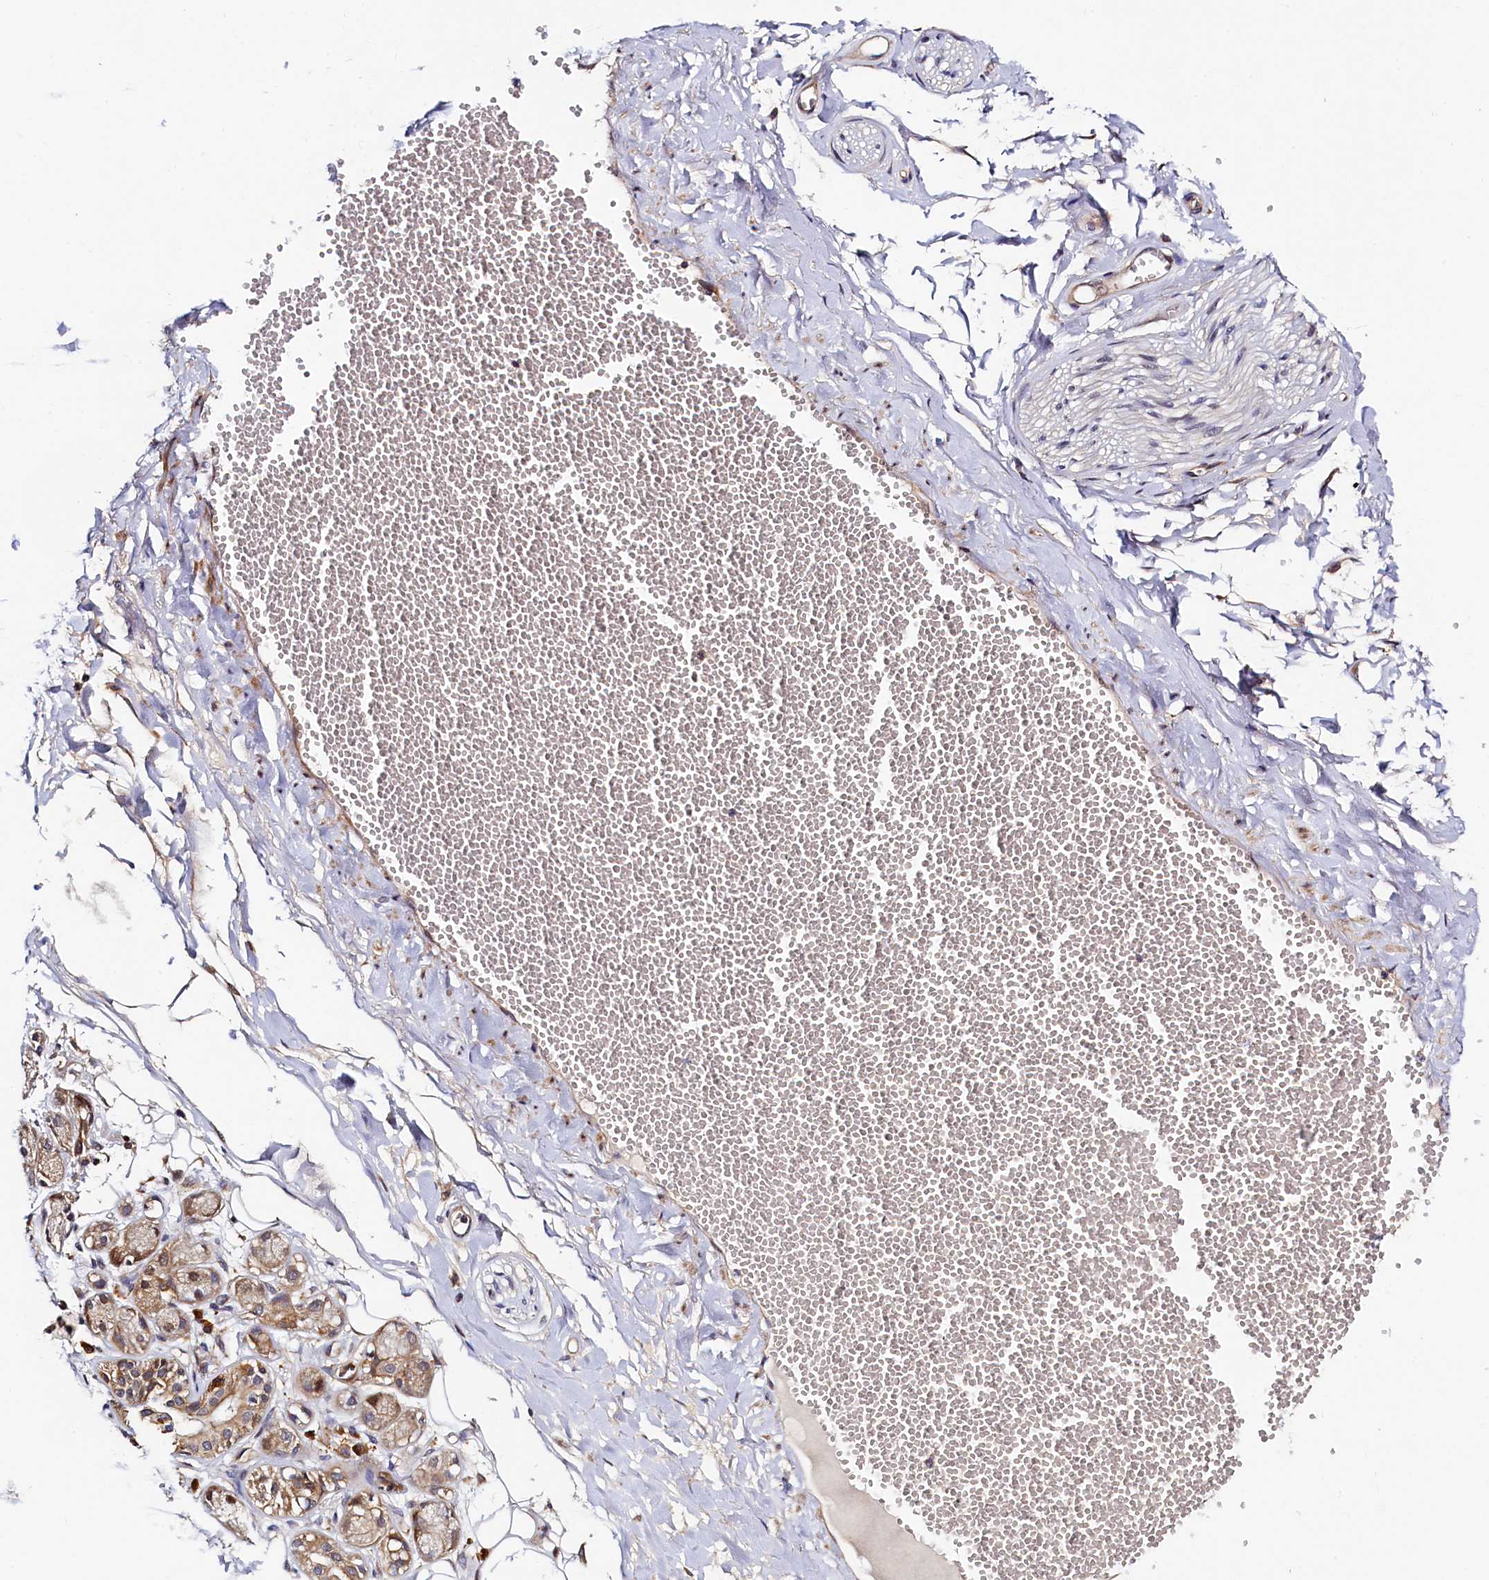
{"staining": {"intensity": "weak", "quantity": "<25%", "location": "cytoplasmic/membranous,nuclear"}, "tissue": "adipose tissue", "cell_type": "Adipocytes", "image_type": "normal", "snomed": [{"axis": "morphology", "description": "Normal tissue, NOS"}, {"axis": "morphology", "description": "Inflammation, NOS"}, {"axis": "topography", "description": "Salivary gland"}, {"axis": "topography", "description": "Peripheral nerve tissue"}], "caption": "An immunohistochemistry (IHC) histopathology image of unremarkable adipose tissue is shown. There is no staining in adipocytes of adipose tissue.", "gene": "SLC16A14", "patient": {"sex": "female", "age": 75}}